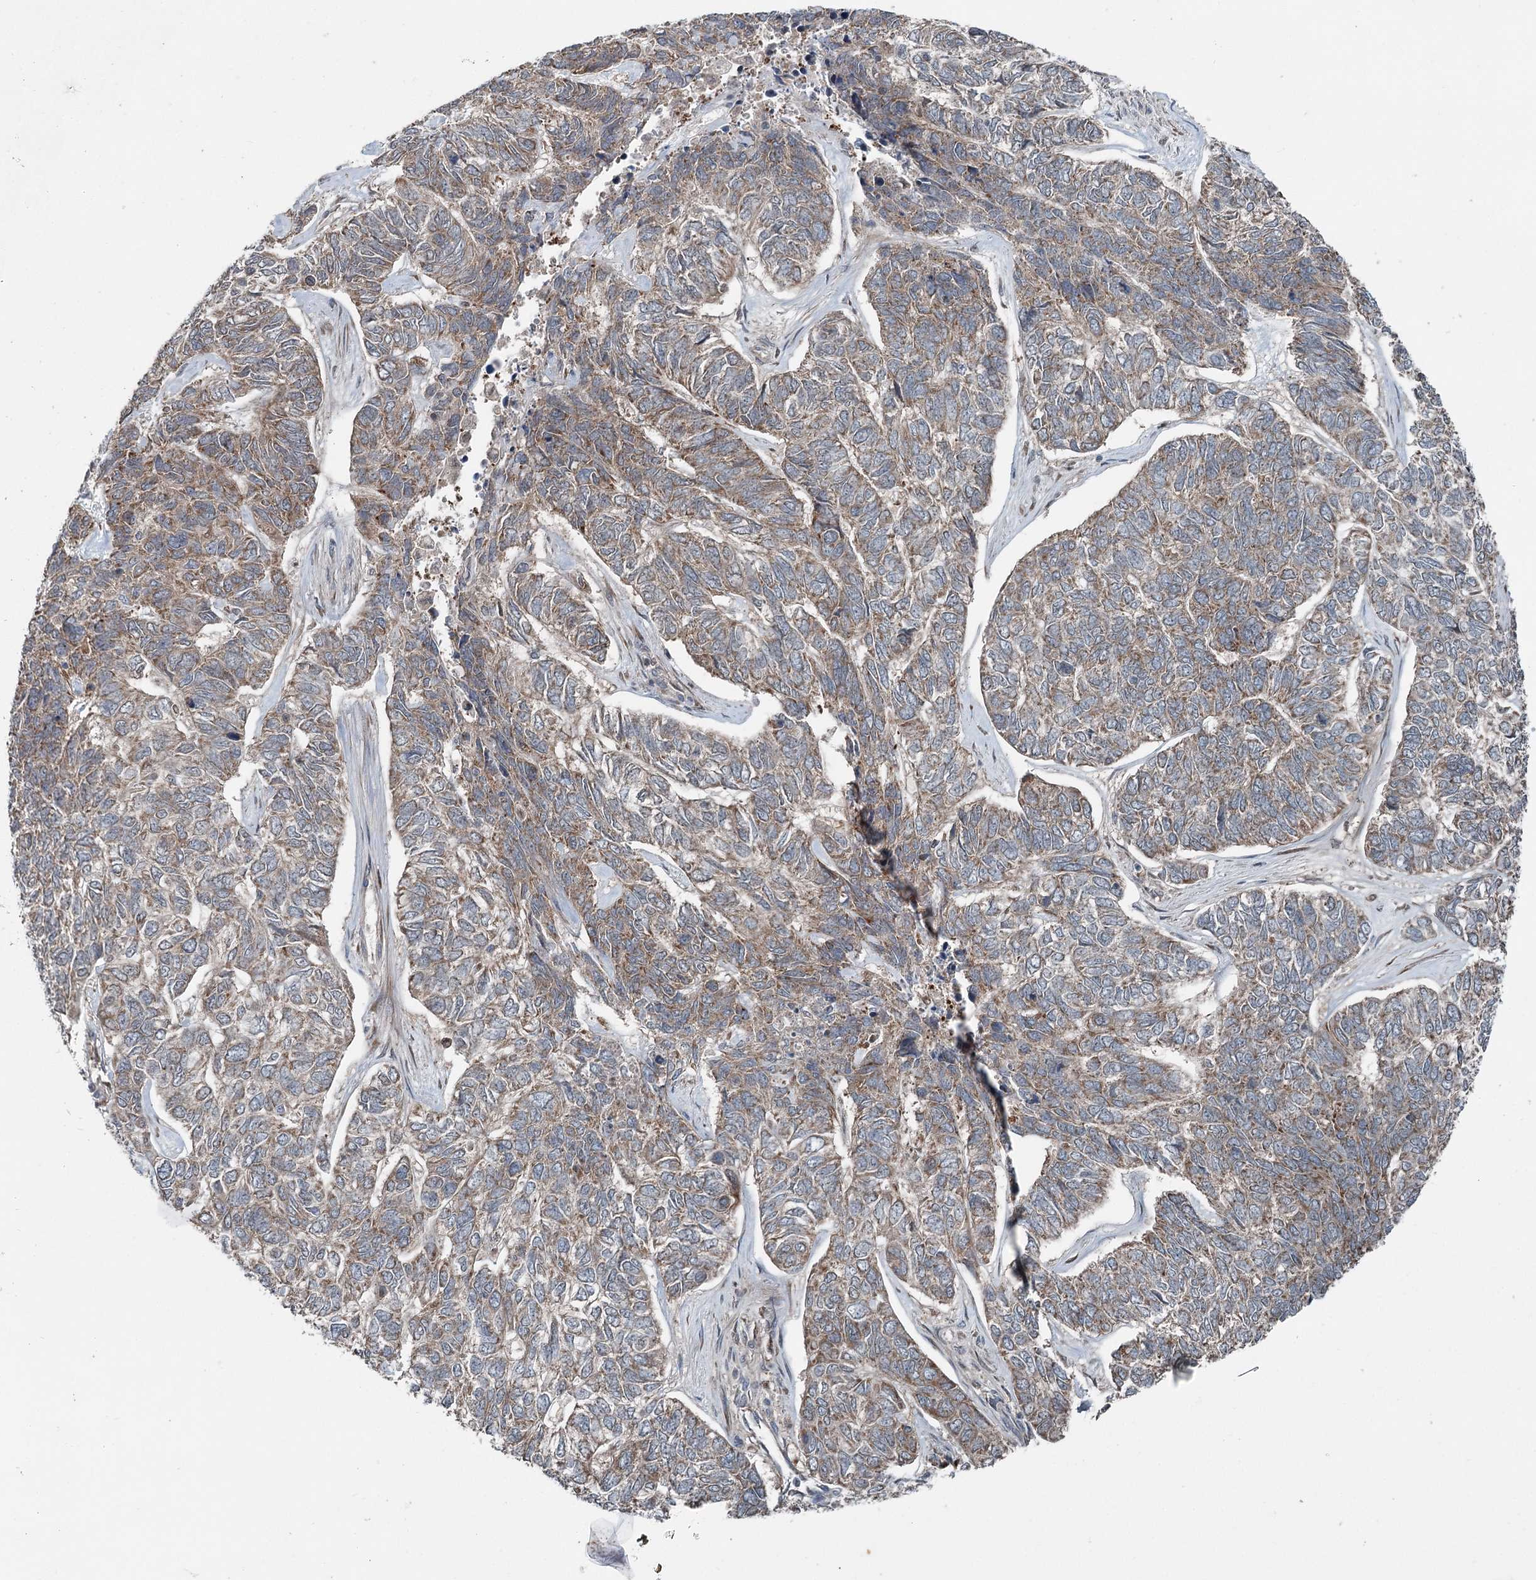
{"staining": {"intensity": "moderate", "quantity": "25%-75%", "location": "cytoplasmic/membranous"}, "tissue": "skin cancer", "cell_type": "Tumor cells", "image_type": "cancer", "snomed": [{"axis": "morphology", "description": "Basal cell carcinoma"}, {"axis": "topography", "description": "Skin"}], "caption": "A medium amount of moderate cytoplasmic/membranous expression is present in about 25%-75% of tumor cells in skin basal cell carcinoma tissue.", "gene": "WAPL", "patient": {"sex": "female", "age": 65}}